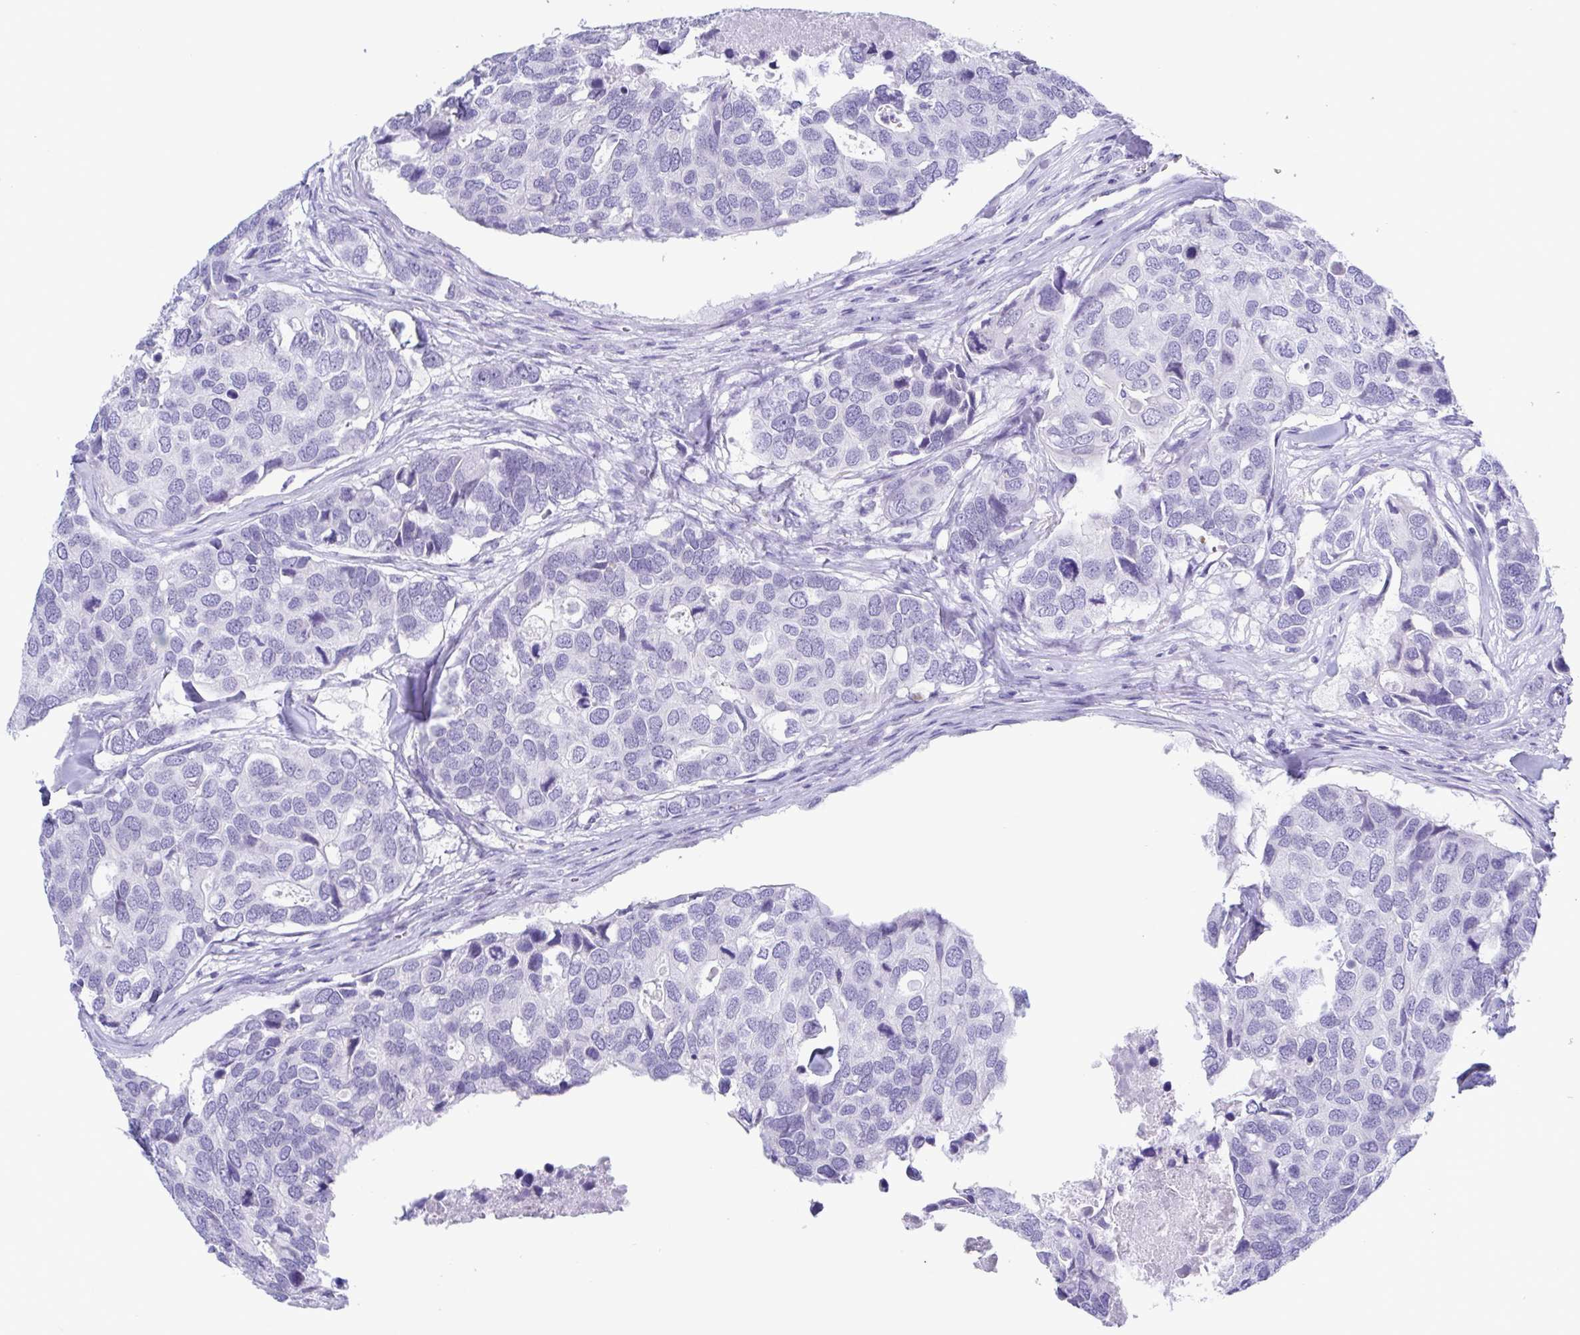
{"staining": {"intensity": "negative", "quantity": "none", "location": "none"}, "tissue": "breast cancer", "cell_type": "Tumor cells", "image_type": "cancer", "snomed": [{"axis": "morphology", "description": "Duct carcinoma"}, {"axis": "topography", "description": "Breast"}], "caption": "Immunohistochemical staining of human breast infiltrating ductal carcinoma shows no significant expression in tumor cells. (Brightfield microscopy of DAB immunohistochemistry at high magnification).", "gene": "CDX4", "patient": {"sex": "female", "age": 83}}